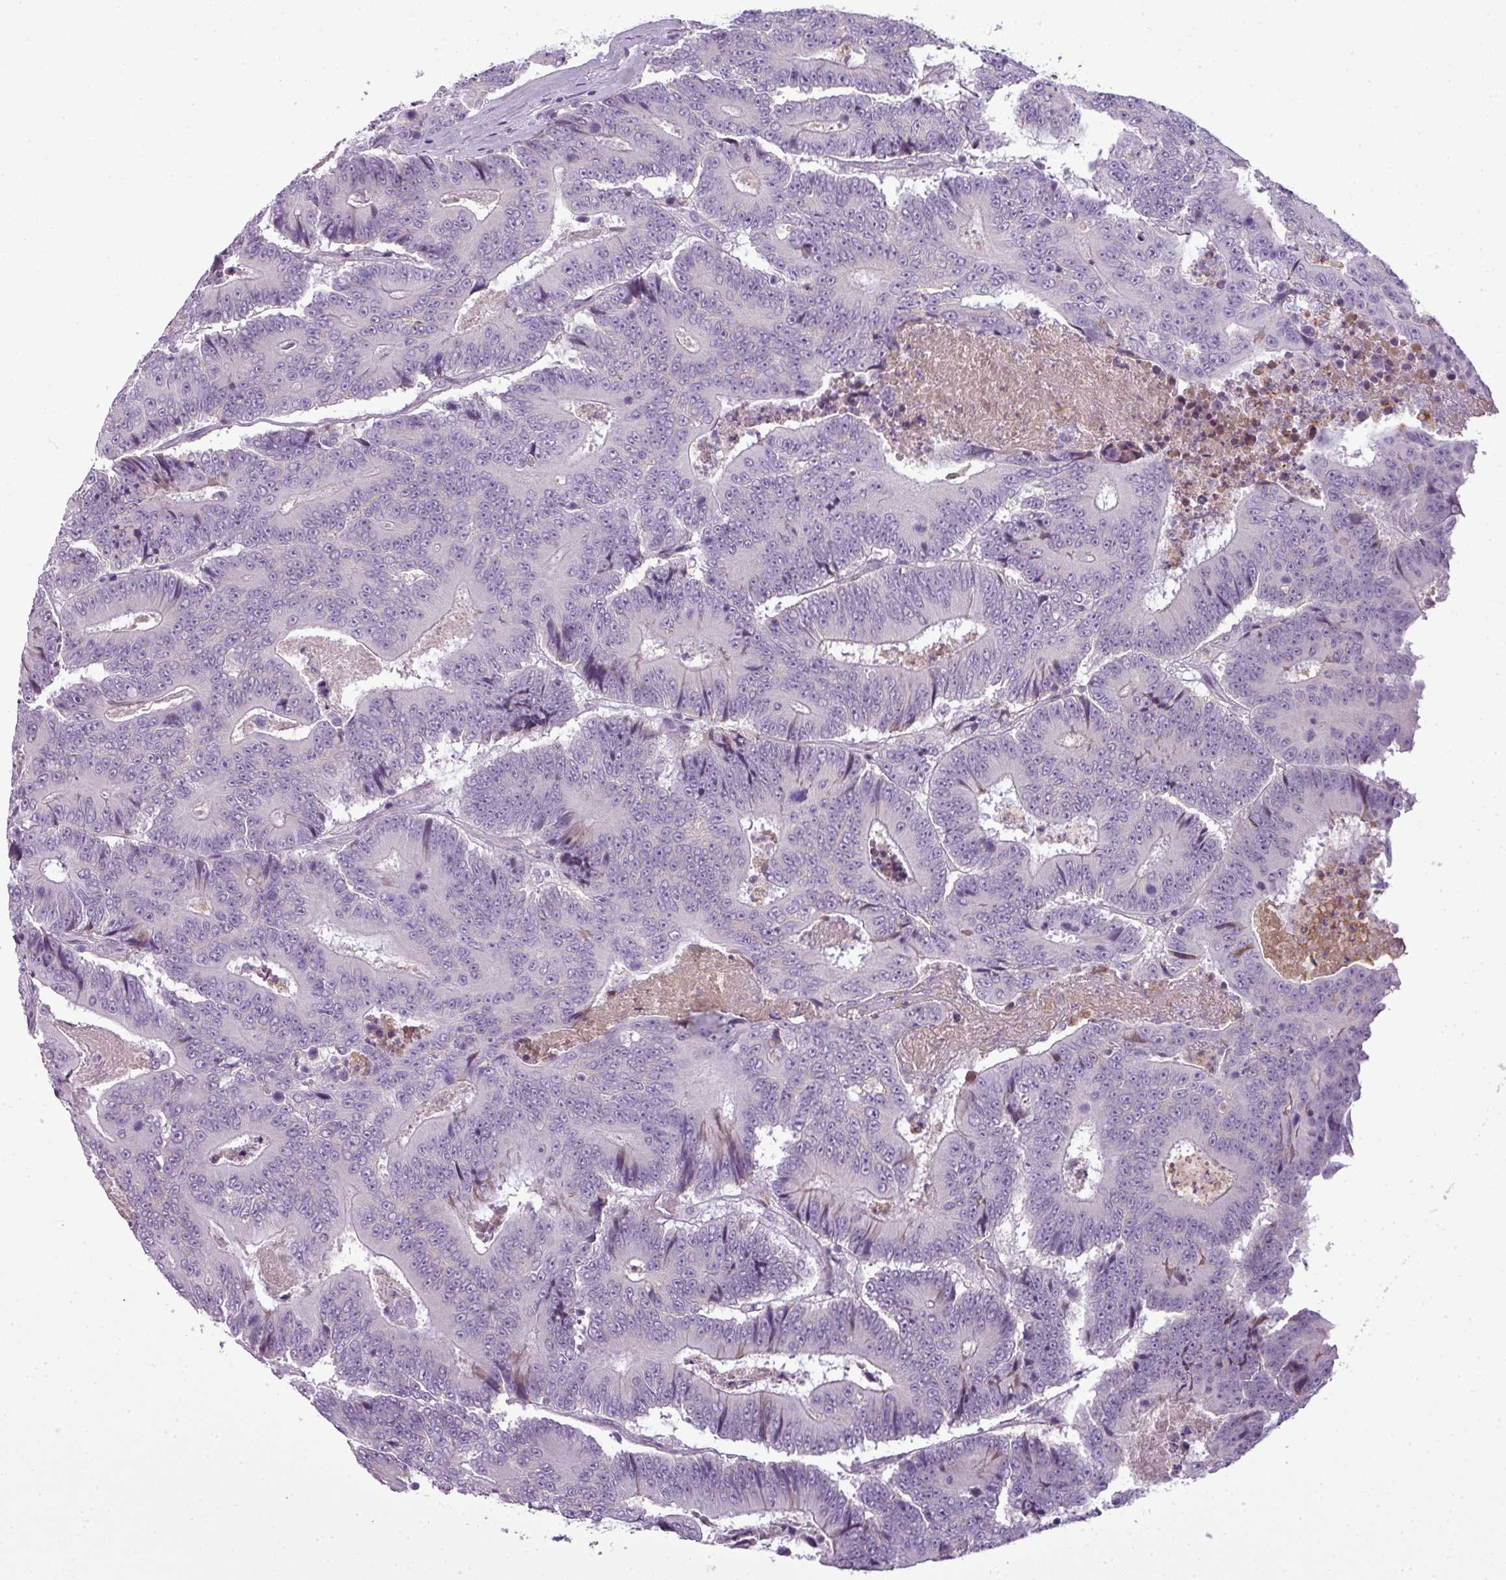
{"staining": {"intensity": "negative", "quantity": "none", "location": "none"}, "tissue": "colorectal cancer", "cell_type": "Tumor cells", "image_type": "cancer", "snomed": [{"axis": "morphology", "description": "Adenocarcinoma, NOS"}, {"axis": "topography", "description": "Colon"}], "caption": "Tumor cells show no significant protein positivity in colorectal cancer.", "gene": "C4B", "patient": {"sex": "male", "age": 83}}